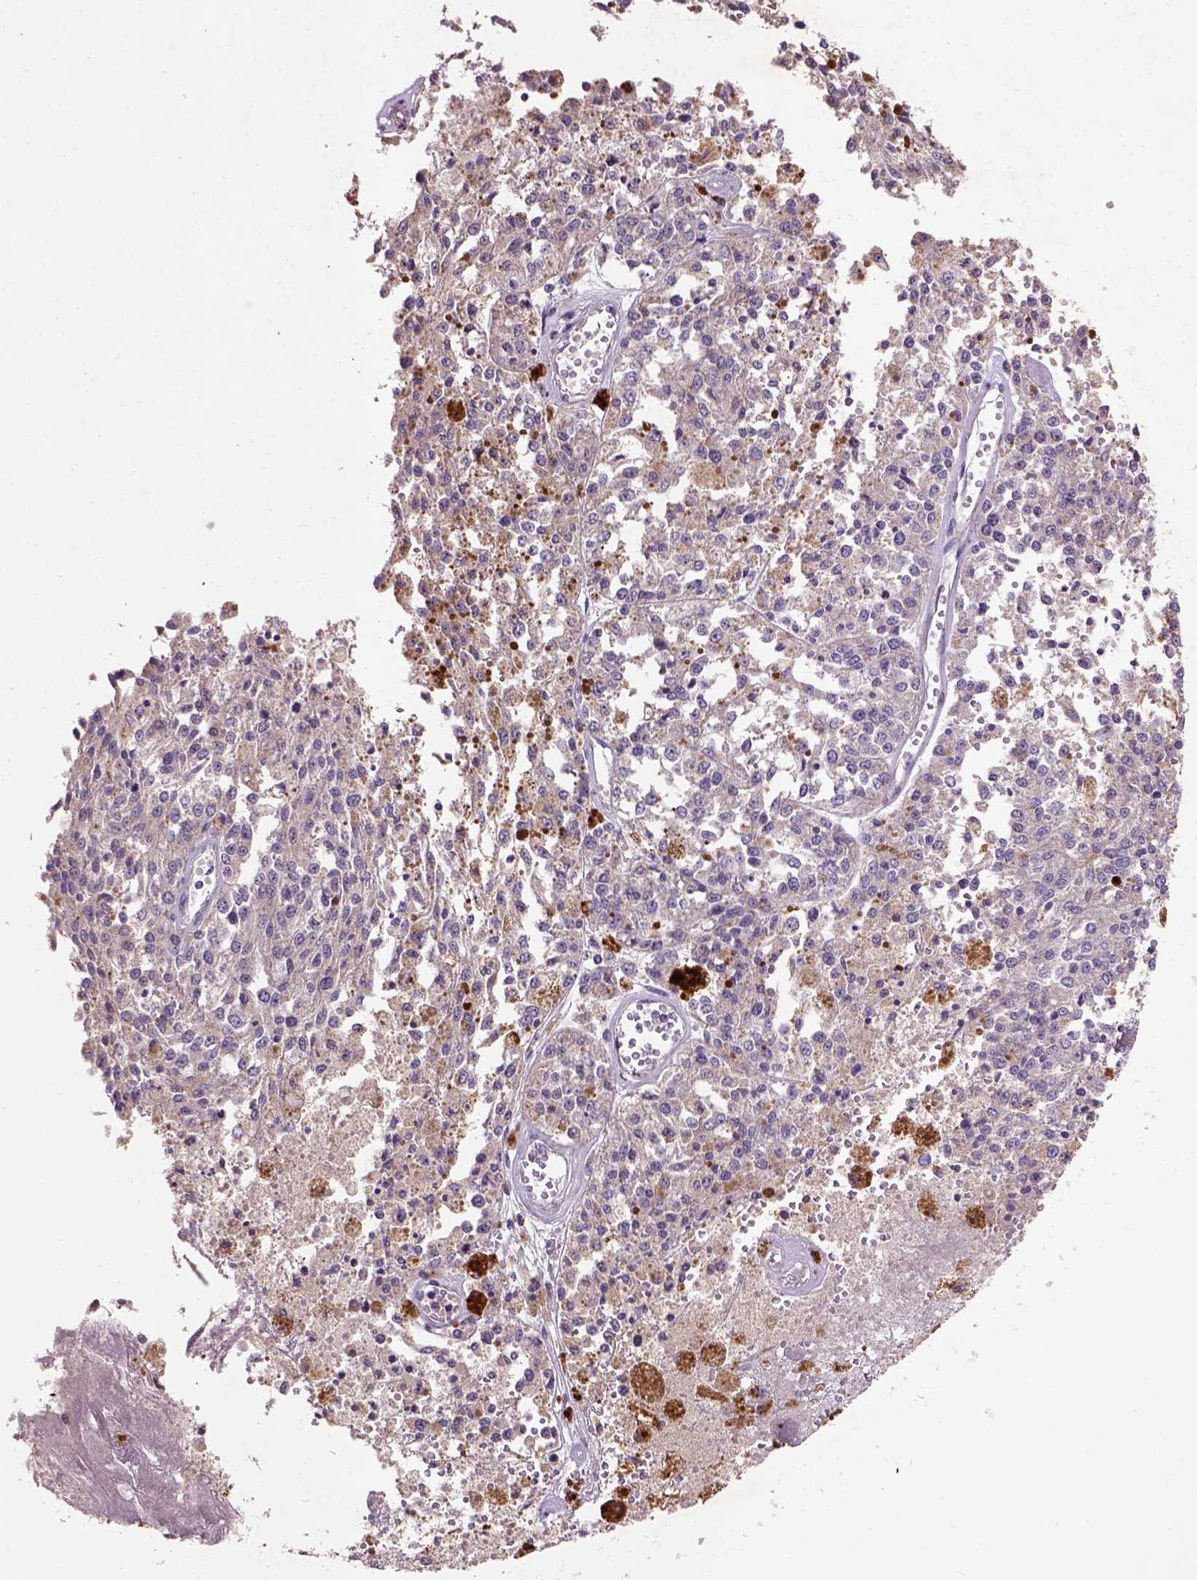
{"staining": {"intensity": "negative", "quantity": "none", "location": "none"}, "tissue": "melanoma", "cell_type": "Tumor cells", "image_type": "cancer", "snomed": [{"axis": "morphology", "description": "Malignant melanoma, Metastatic site"}, {"axis": "topography", "description": "Lymph node"}], "caption": "Tumor cells show no significant expression in melanoma.", "gene": "KBTBD8", "patient": {"sex": "female", "age": 64}}